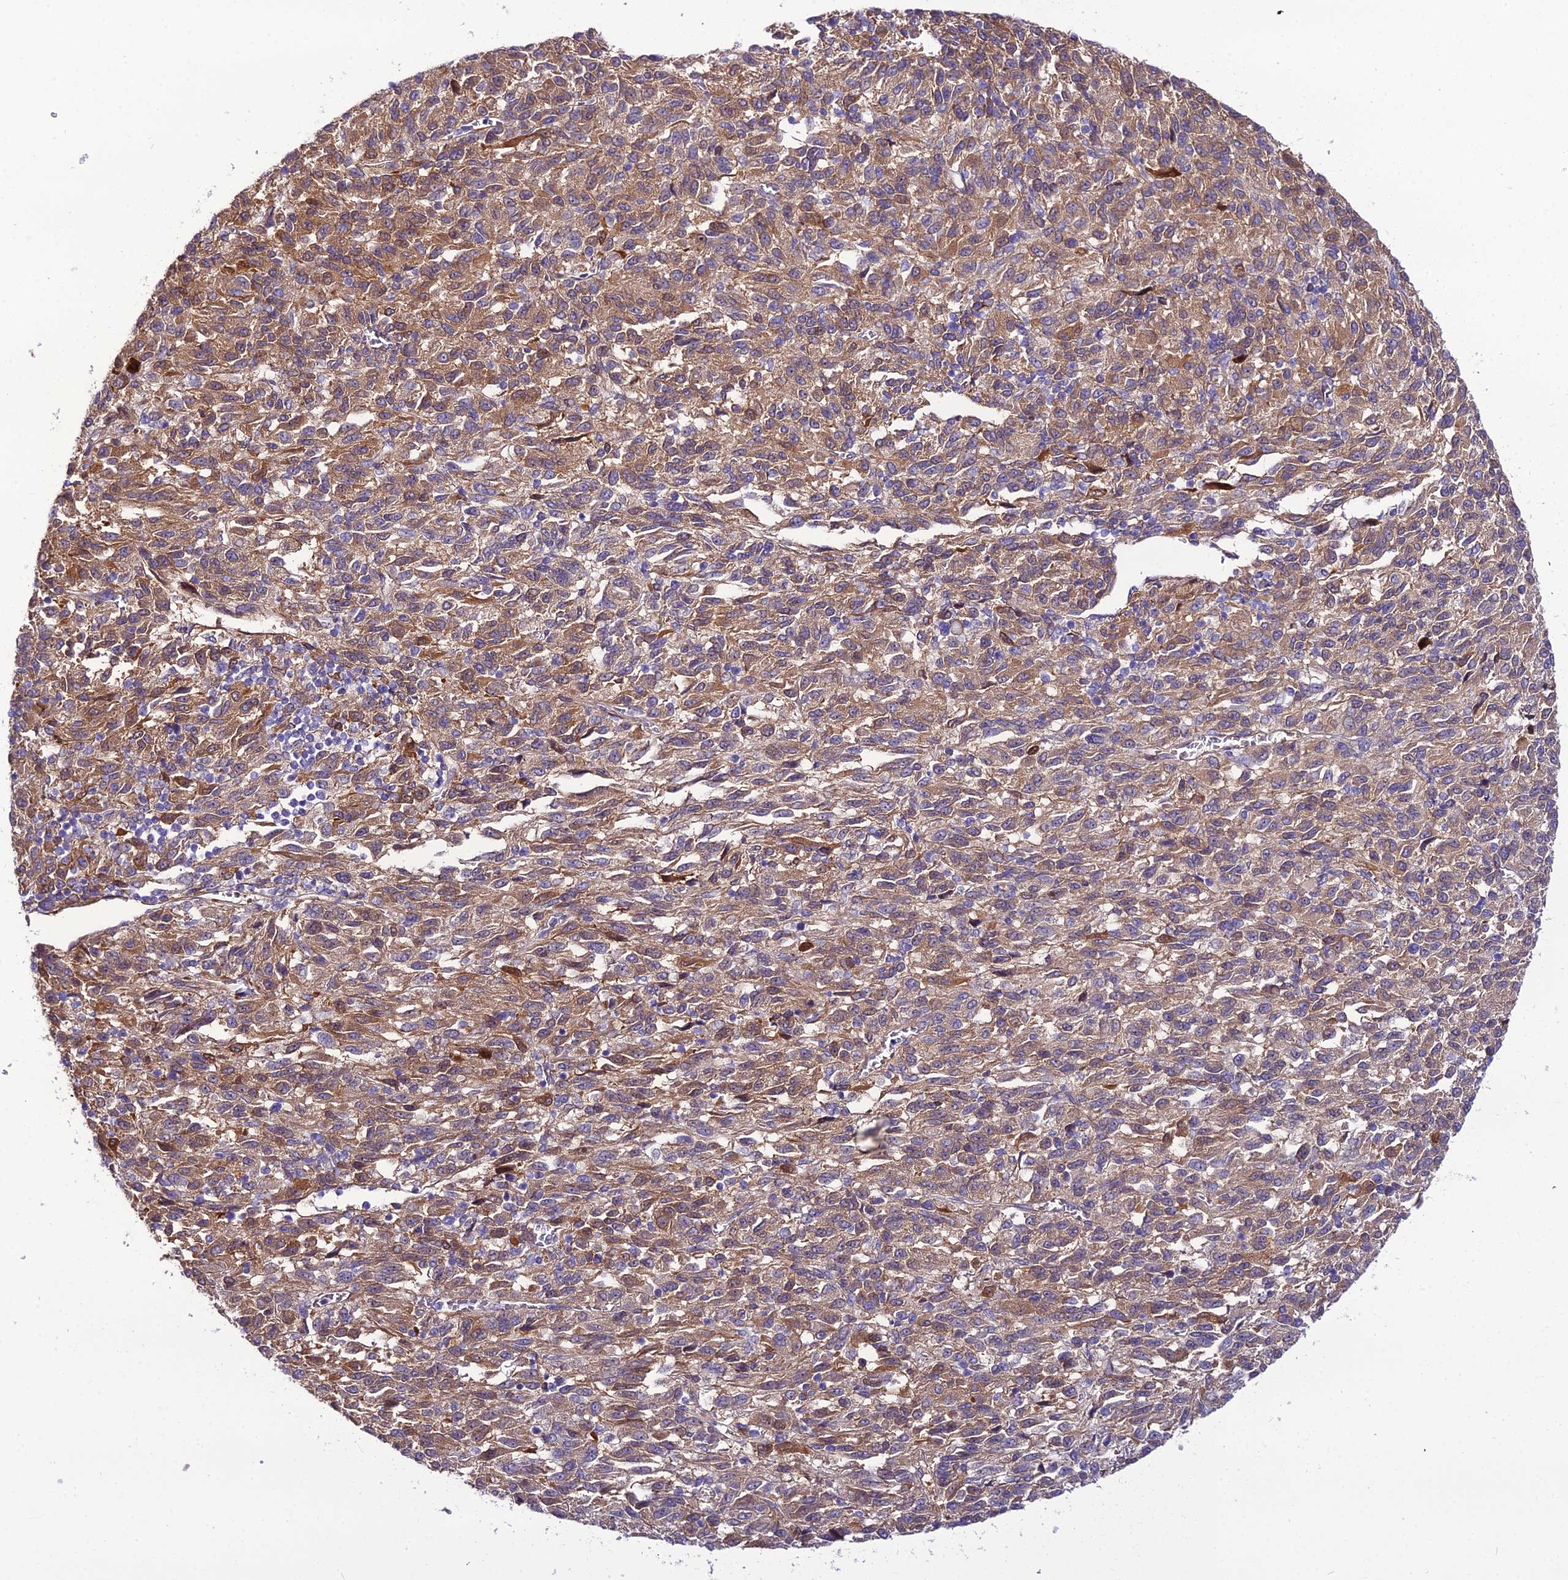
{"staining": {"intensity": "moderate", "quantity": ">75%", "location": "cytoplasmic/membranous"}, "tissue": "melanoma", "cell_type": "Tumor cells", "image_type": "cancer", "snomed": [{"axis": "morphology", "description": "Malignant melanoma, Metastatic site"}, {"axis": "topography", "description": "Lung"}], "caption": "A histopathology image showing moderate cytoplasmic/membranous positivity in approximately >75% of tumor cells in malignant melanoma (metastatic site), as visualized by brown immunohistochemical staining.", "gene": "MB21D2", "patient": {"sex": "male", "age": 64}}